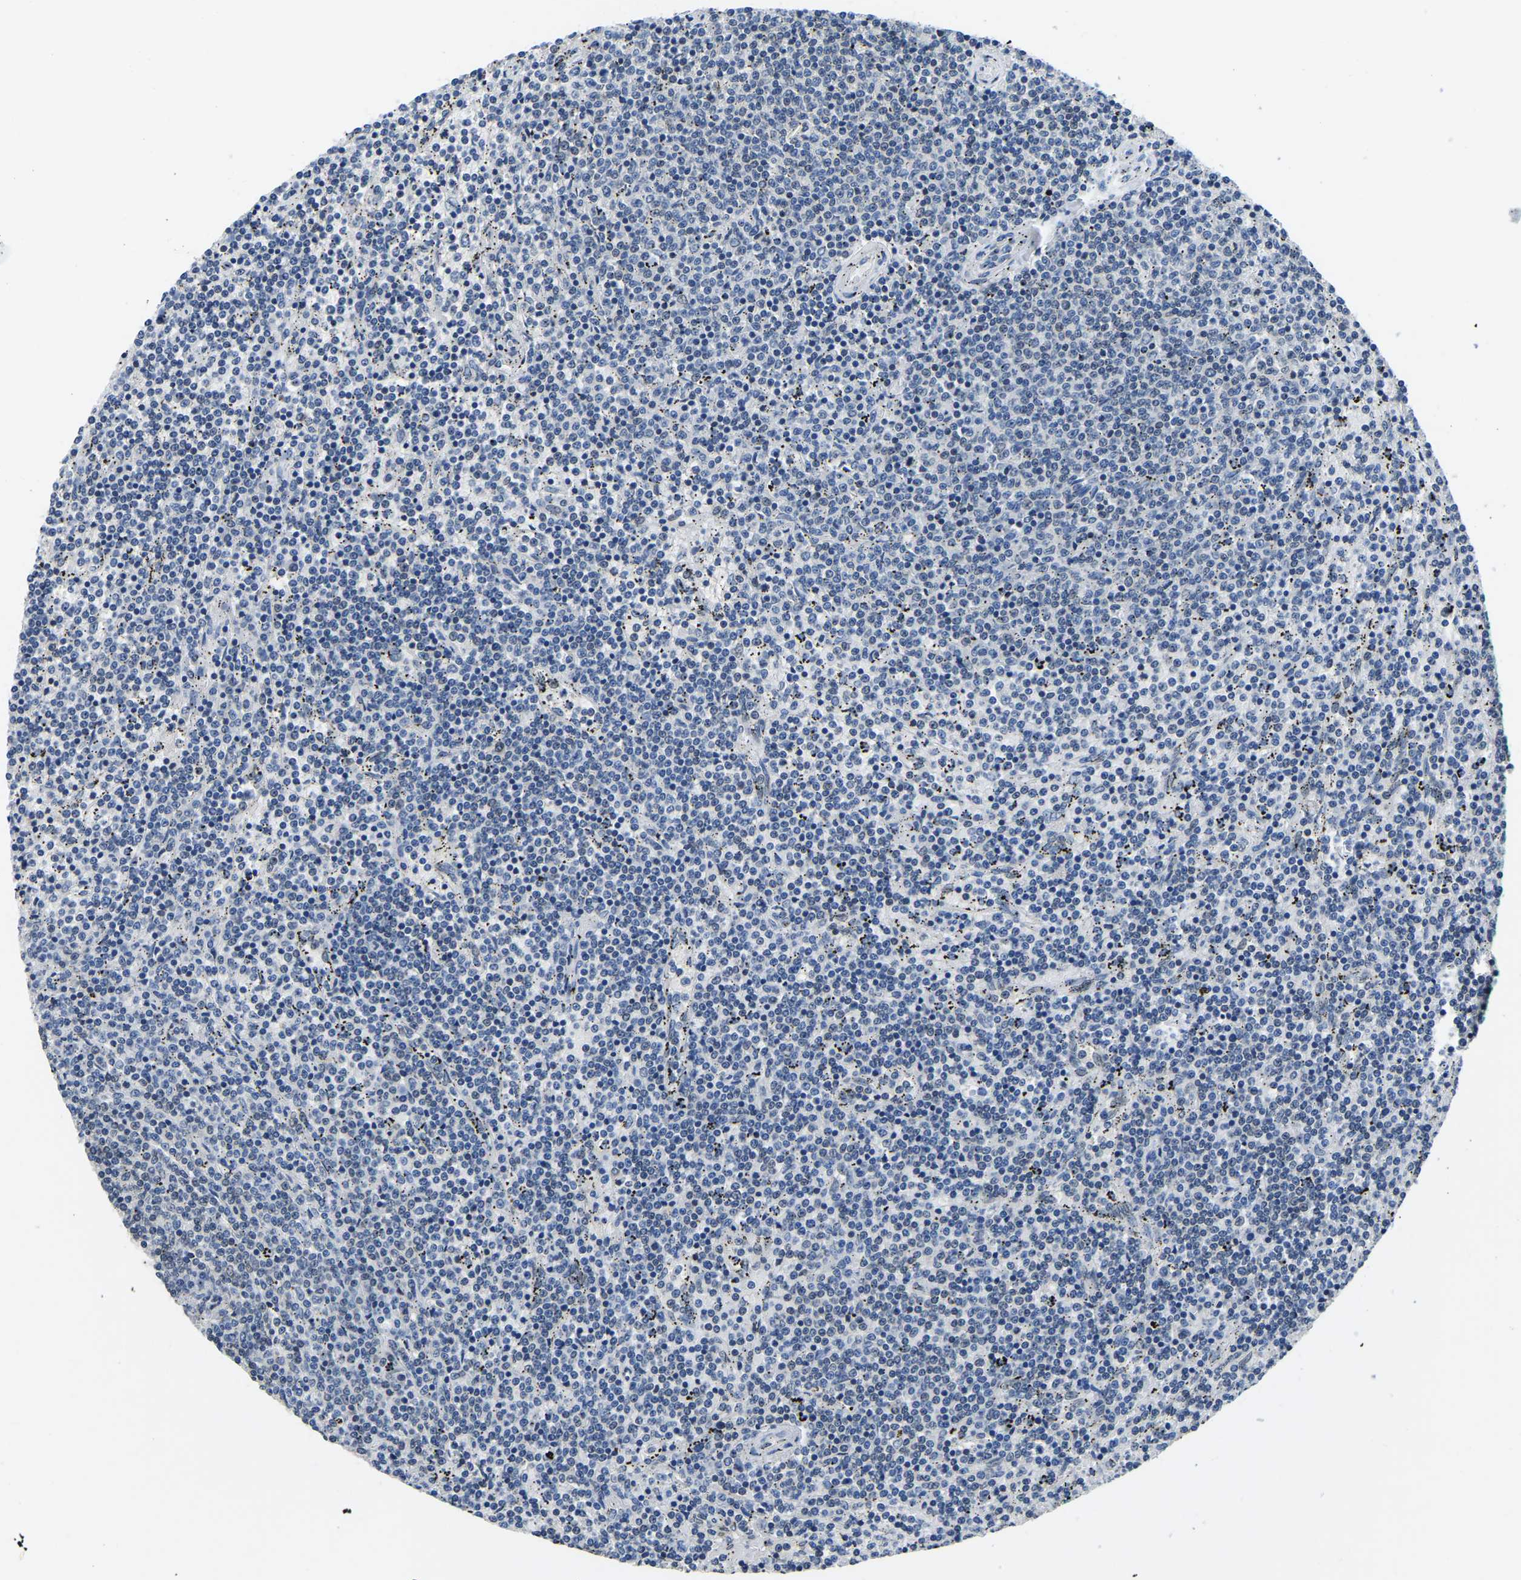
{"staining": {"intensity": "negative", "quantity": "none", "location": "none"}, "tissue": "lymphoma", "cell_type": "Tumor cells", "image_type": "cancer", "snomed": [{"axis": "morphology", "description": "Malignant lymphoma, non-Hodgkin's type, Low grade"}, {"axis": "topography", "description": "Spleen"}], "caption": "Malignant lymphoma, non-Hodgkin's type (low-grade) was stained to show a protein in brown. There is no significant positivity in tumor cells.", "gene": "RANBP2", "patient": {"sex": "female", "age": 50}}